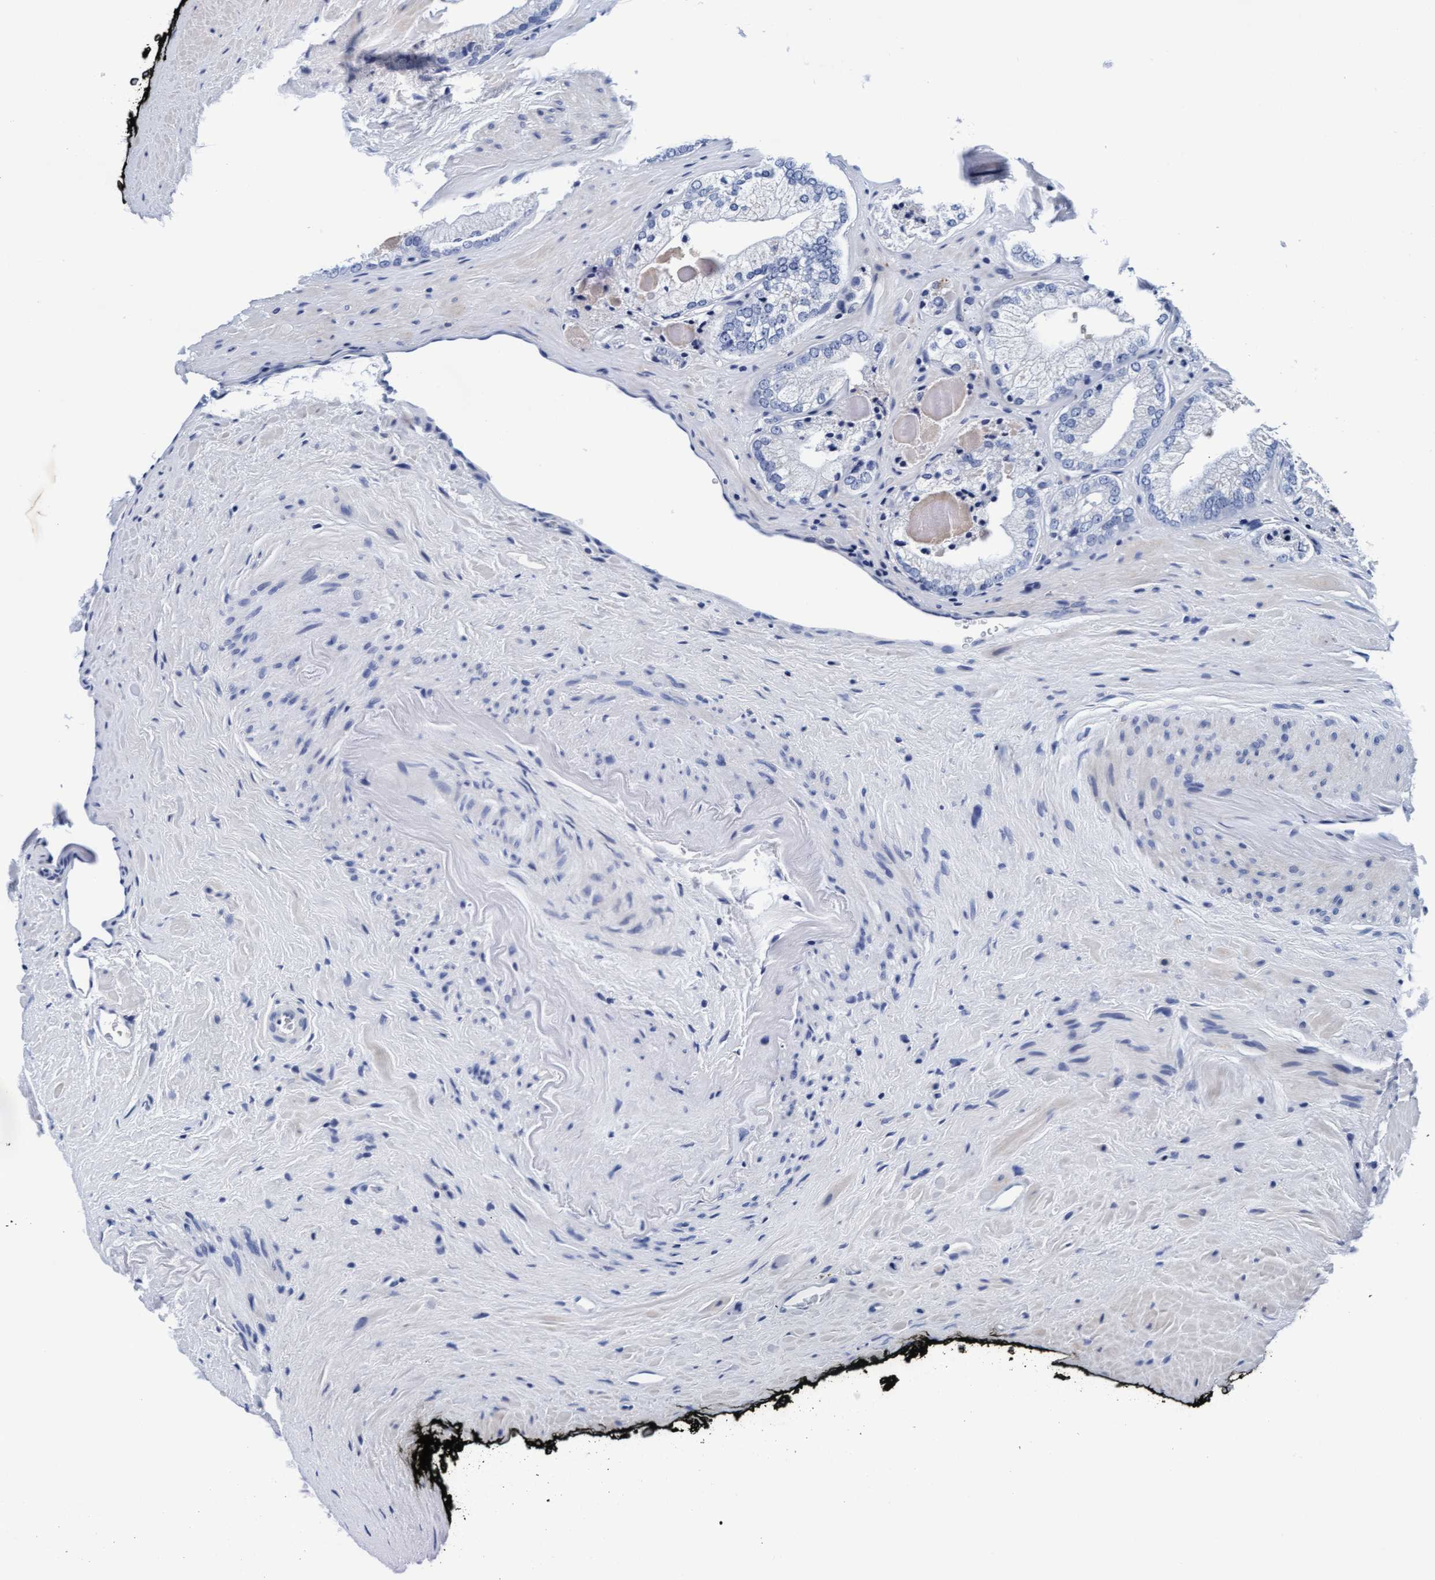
{"staining": {"intensity": "negative", "quantity": "none", "location": "none"}, "tissue": "prostate cancer", "cell_type": "Tumor cells", "image_type": "cancer", "snomed": [{"axis": "morphology", "description": "Adenocarcinoma, Low grade"}, {"axis": "topography", "description": "Prostate"}], "caption": "High power microscopy histopathology image of an IHC micrograph of prostate cancer (adenocarcinoma (low-grade)), revealing no significant positivity in tumor cells.", "gene": "ARSG", "patient": {"sex": "male", "age": 65}}